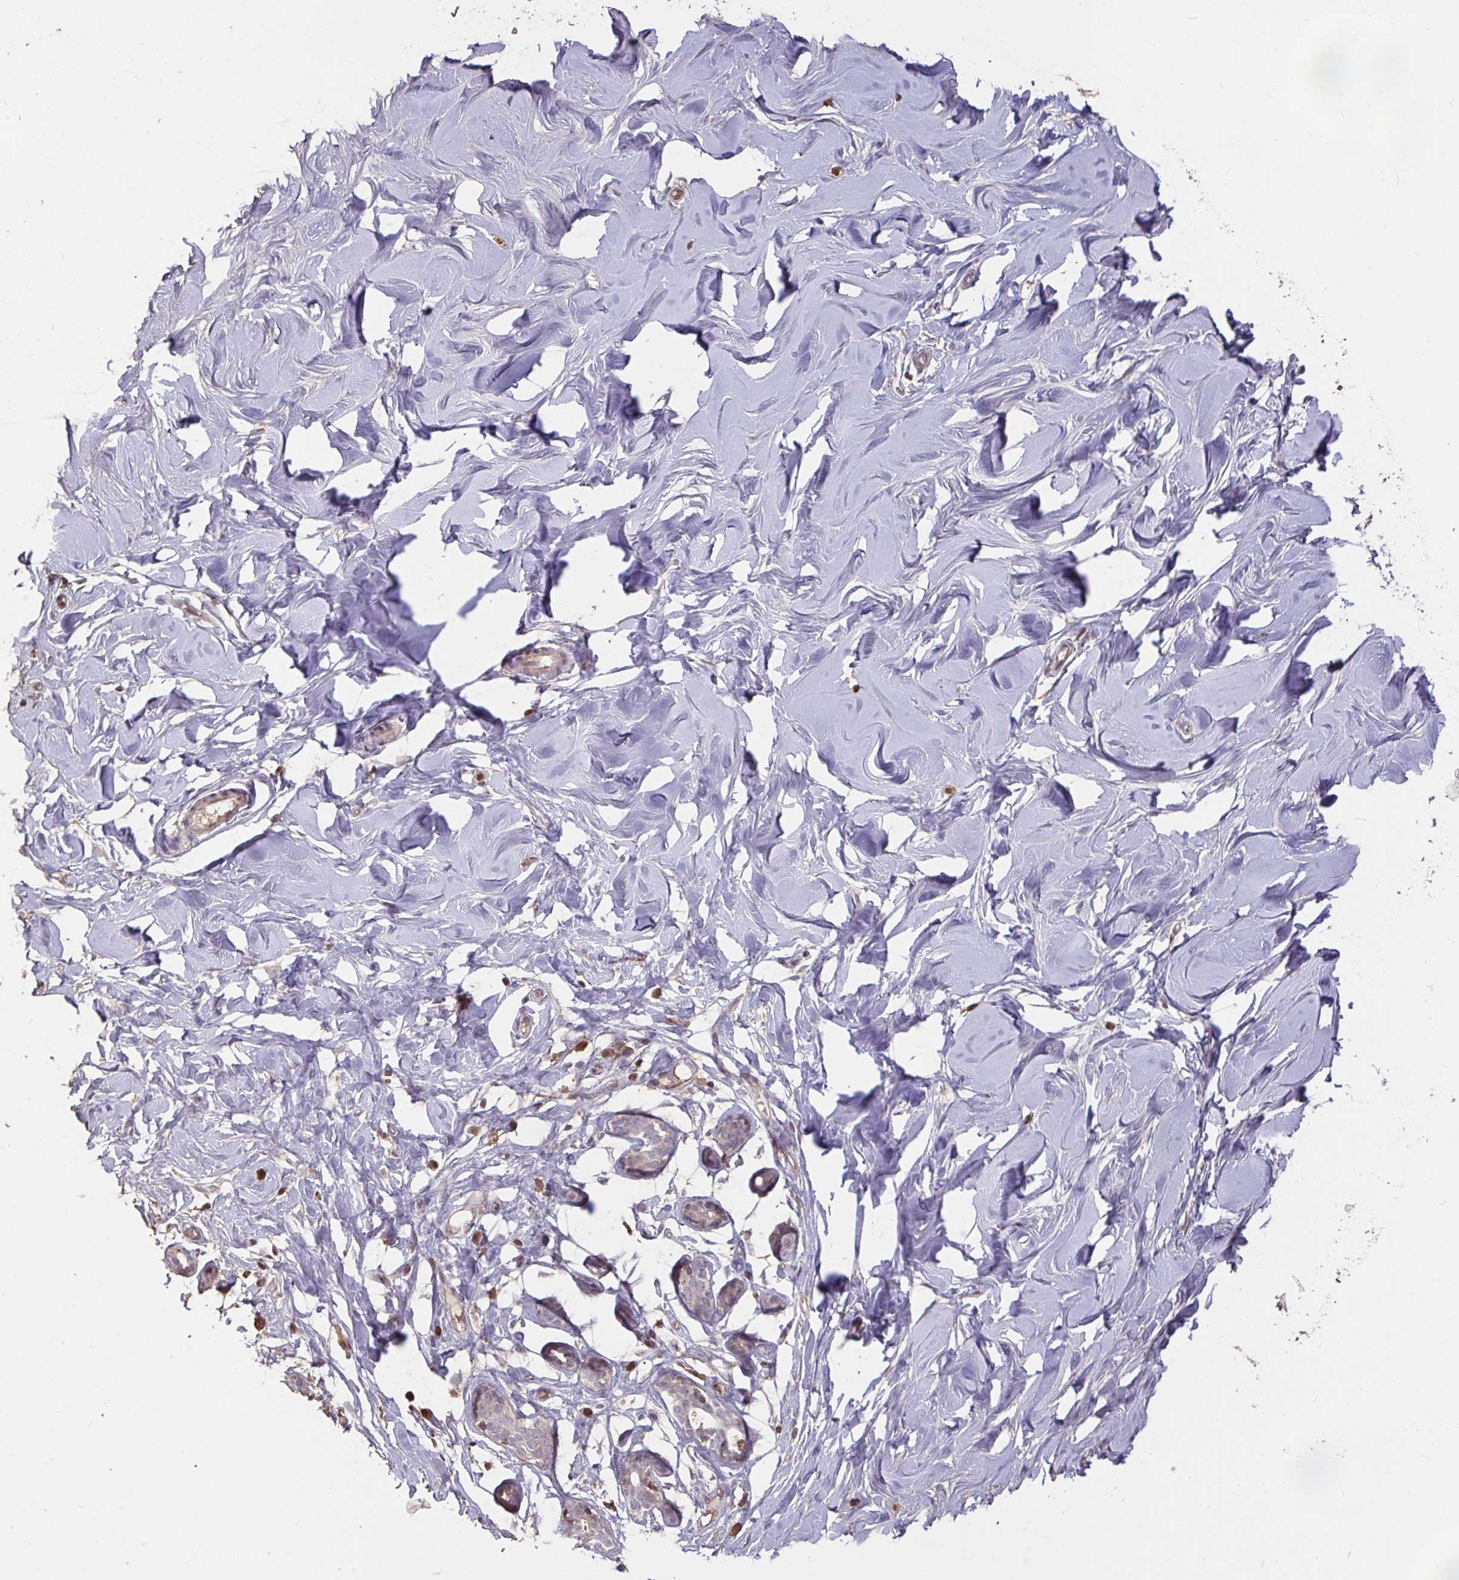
{"staining": {"intensity": "negative", "quantity": "none", "location": "none"}, "tissue": "breast", "cell_type": "Adipocytes", "image_type": "normal", "snomed": [{"axis": "morphology", "description": "Normal tissue, NOS"}, {"axis": "topography", "description": "Breast"}], "caption": "DAB (3,3'-diaminobenzidine) immunohistochemical staining of benign breast exhibits no significant staining in adipocytes.", "gene": "FCER1A", "patient": {"sex": "female", "age": 27}}